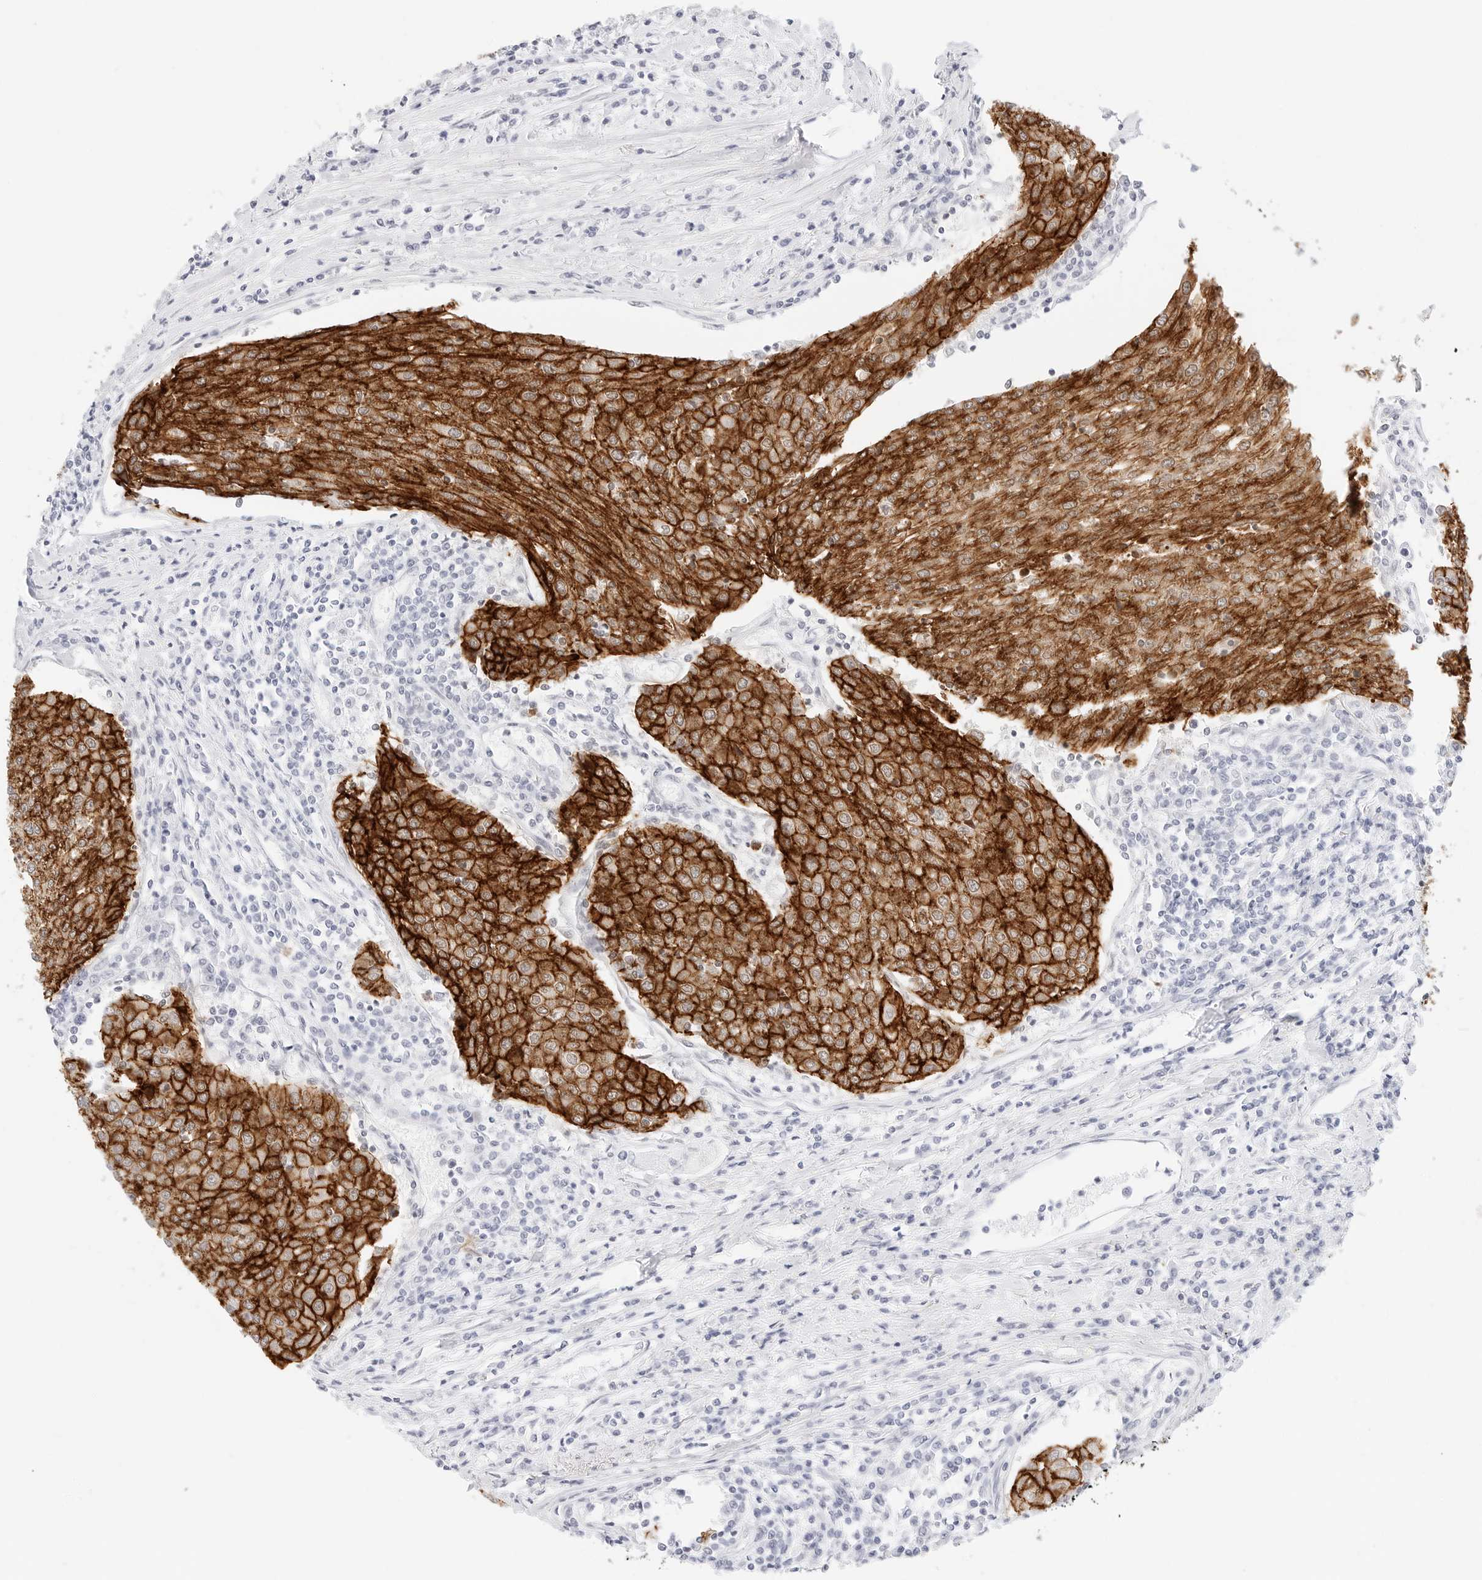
{"staining": {"intensity": "strong", "quantity": ">75%", "location": "cytoplasmic/membranous"}, "tissue": "urothelial cancer", "cell_type": "Tumor cells", "image_type": "cancer", "snomed": [{"axis": "morphology", "description": "Urothelial carcinoma, High grade"}, {"axis": "topography", "description": "Urinary bladder"}], "caption": "Strong cytoplasmic/membranous expression is seen in about >75% of tumor cells in urothelial carcinoma (high-grade).", "gene": "CDH1", "patient": {"sex": "female", "age": 85}}